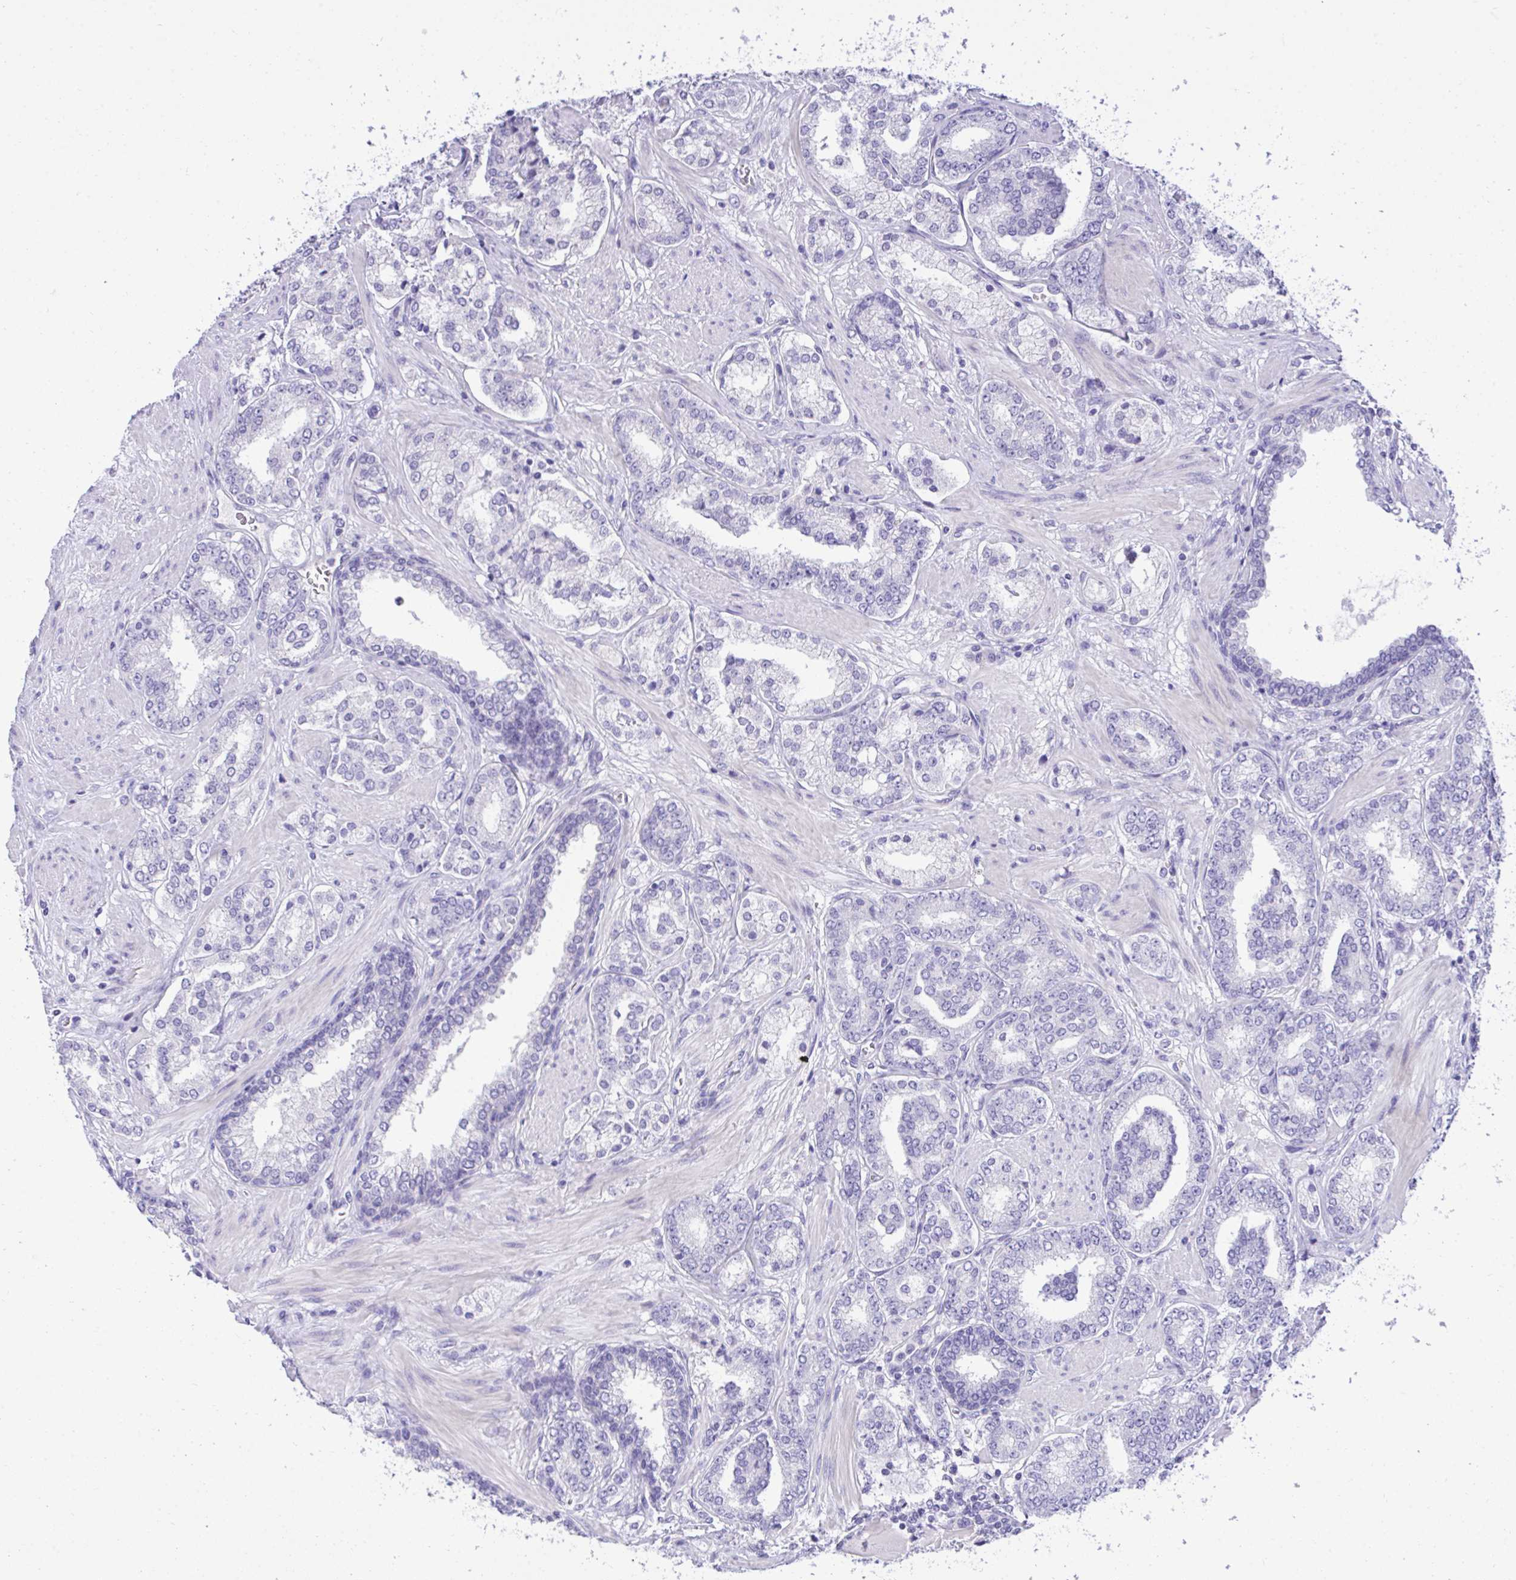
{"staining": {"intensity": "negative", "quantity": "none", "location": "none"}, "tissue": "prostate cancer", "cell_type": "Tumor cells", "image_type": "cancer", "snomed": [{"axis": "morphology", "description": "Adenocarcinoma, High grade"}, {"axis": "topography", "description": "Prostate"}], "caption": "High magnification brightfield microscopy of prostate high-grade adenocarcinoma stained with DAB (brown) and counterstained with hematoxylin (blue): tumor cells show no significant staining. Brightfield microscopy of immunohistochemistry stained with DAB (brown) and hematoxylin (blue), captured at high magnification.", "gene": "TMCO5A", "patient": {"sex": "male", "age": 62}}